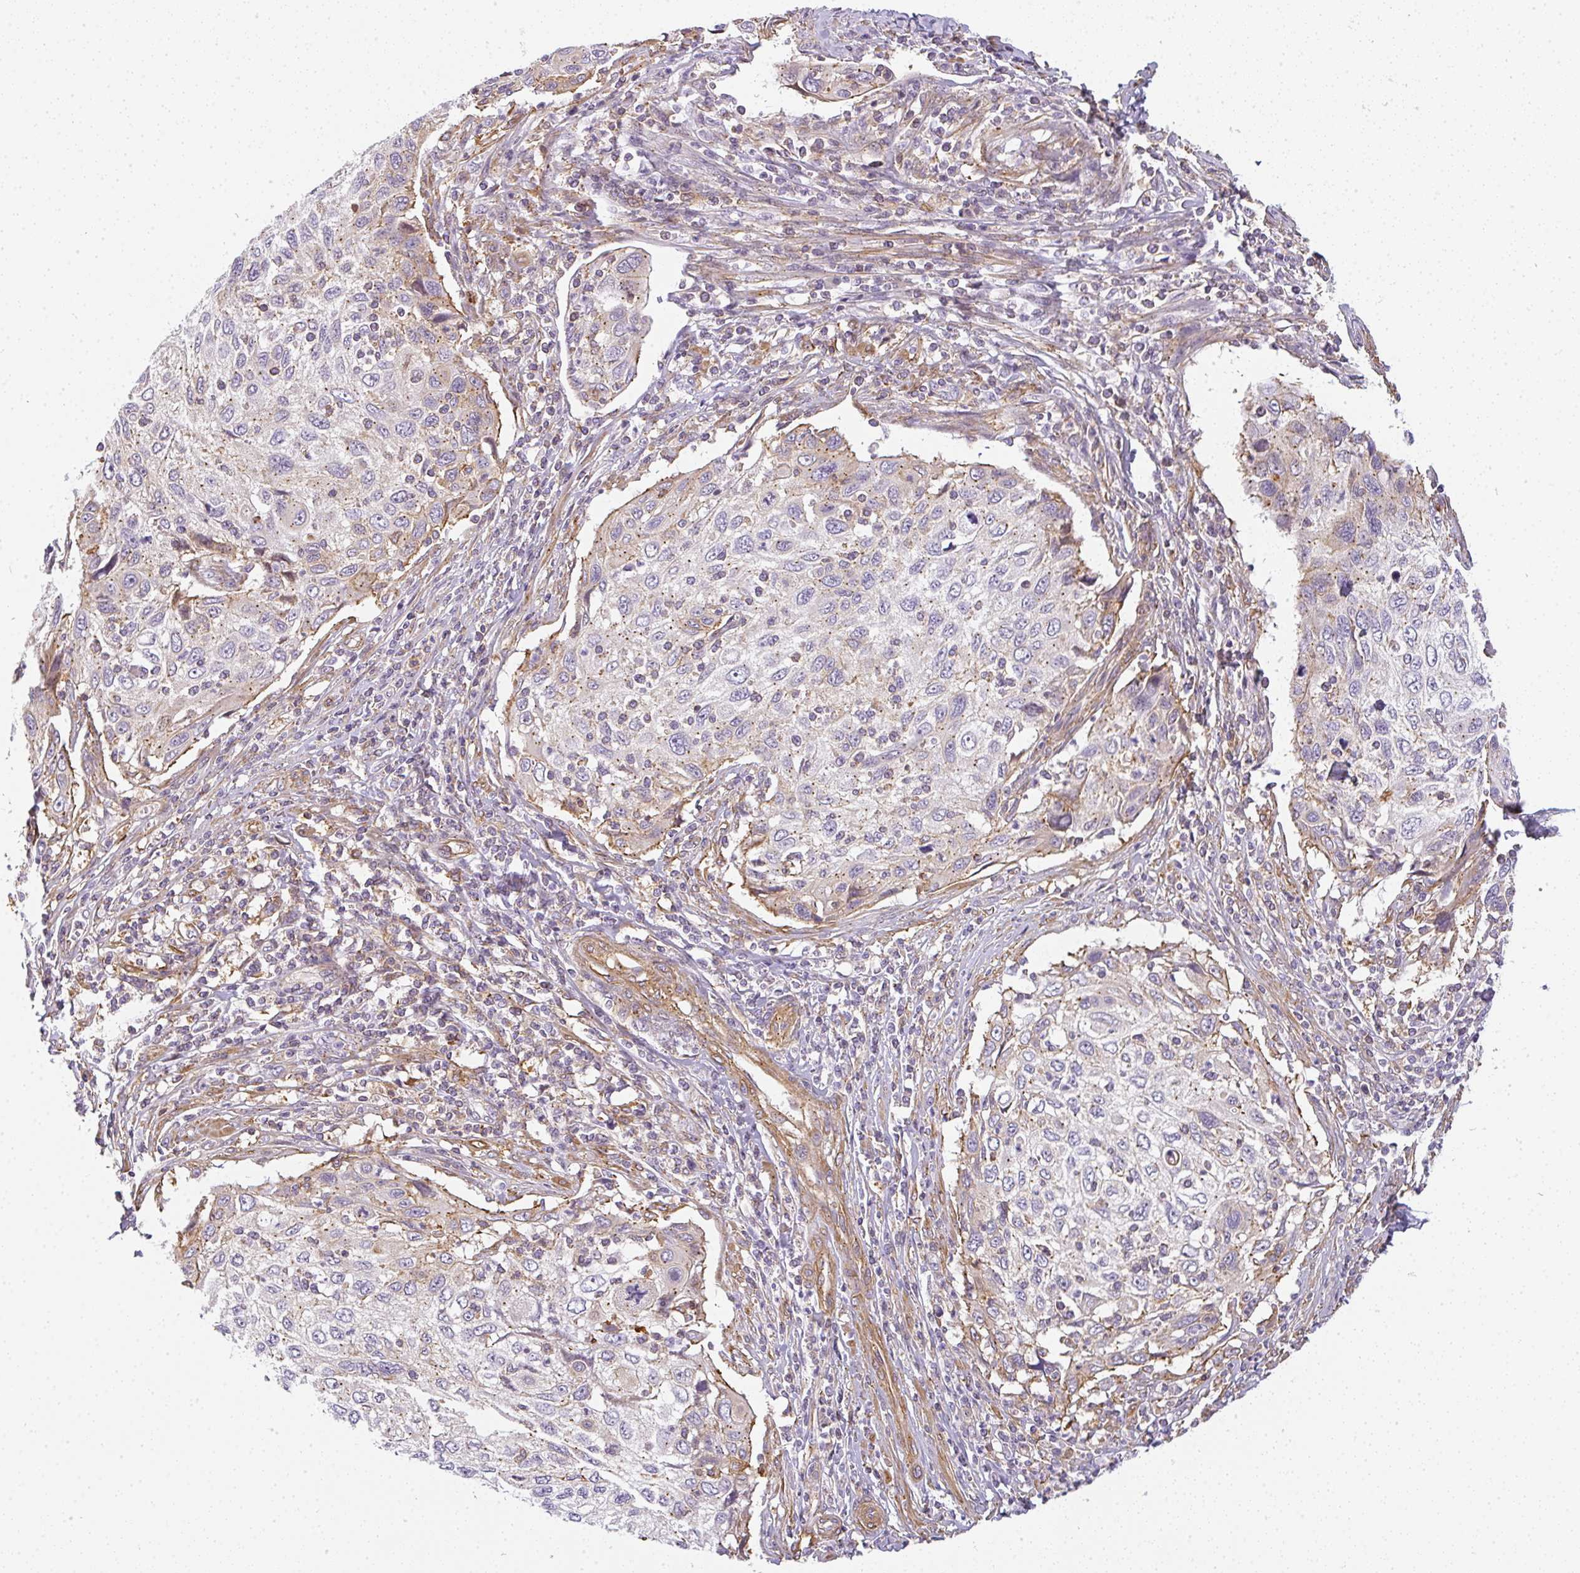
{"staining": {"intensity": "weak", "quantity": "<25%", "location": "cytoplasmic/membranous"}, "tissue": "cervical cancer", "cell_type": "Tumor cells", "image_type": "cancer", "snomed": [{"axis": "morphology", "description": "Squamous cell carcinoma, NOS"}, {"axis": "topography", "description": "Cervix"}], "caption": "Immunohistochemistry (IHC) histopathology image of neoplastic tissue: cervical cancer stained with DAB shows no significant protein expression in tumor cells.", "gene": "SULF1", "patient": {"sex": "female", "age": 70}}